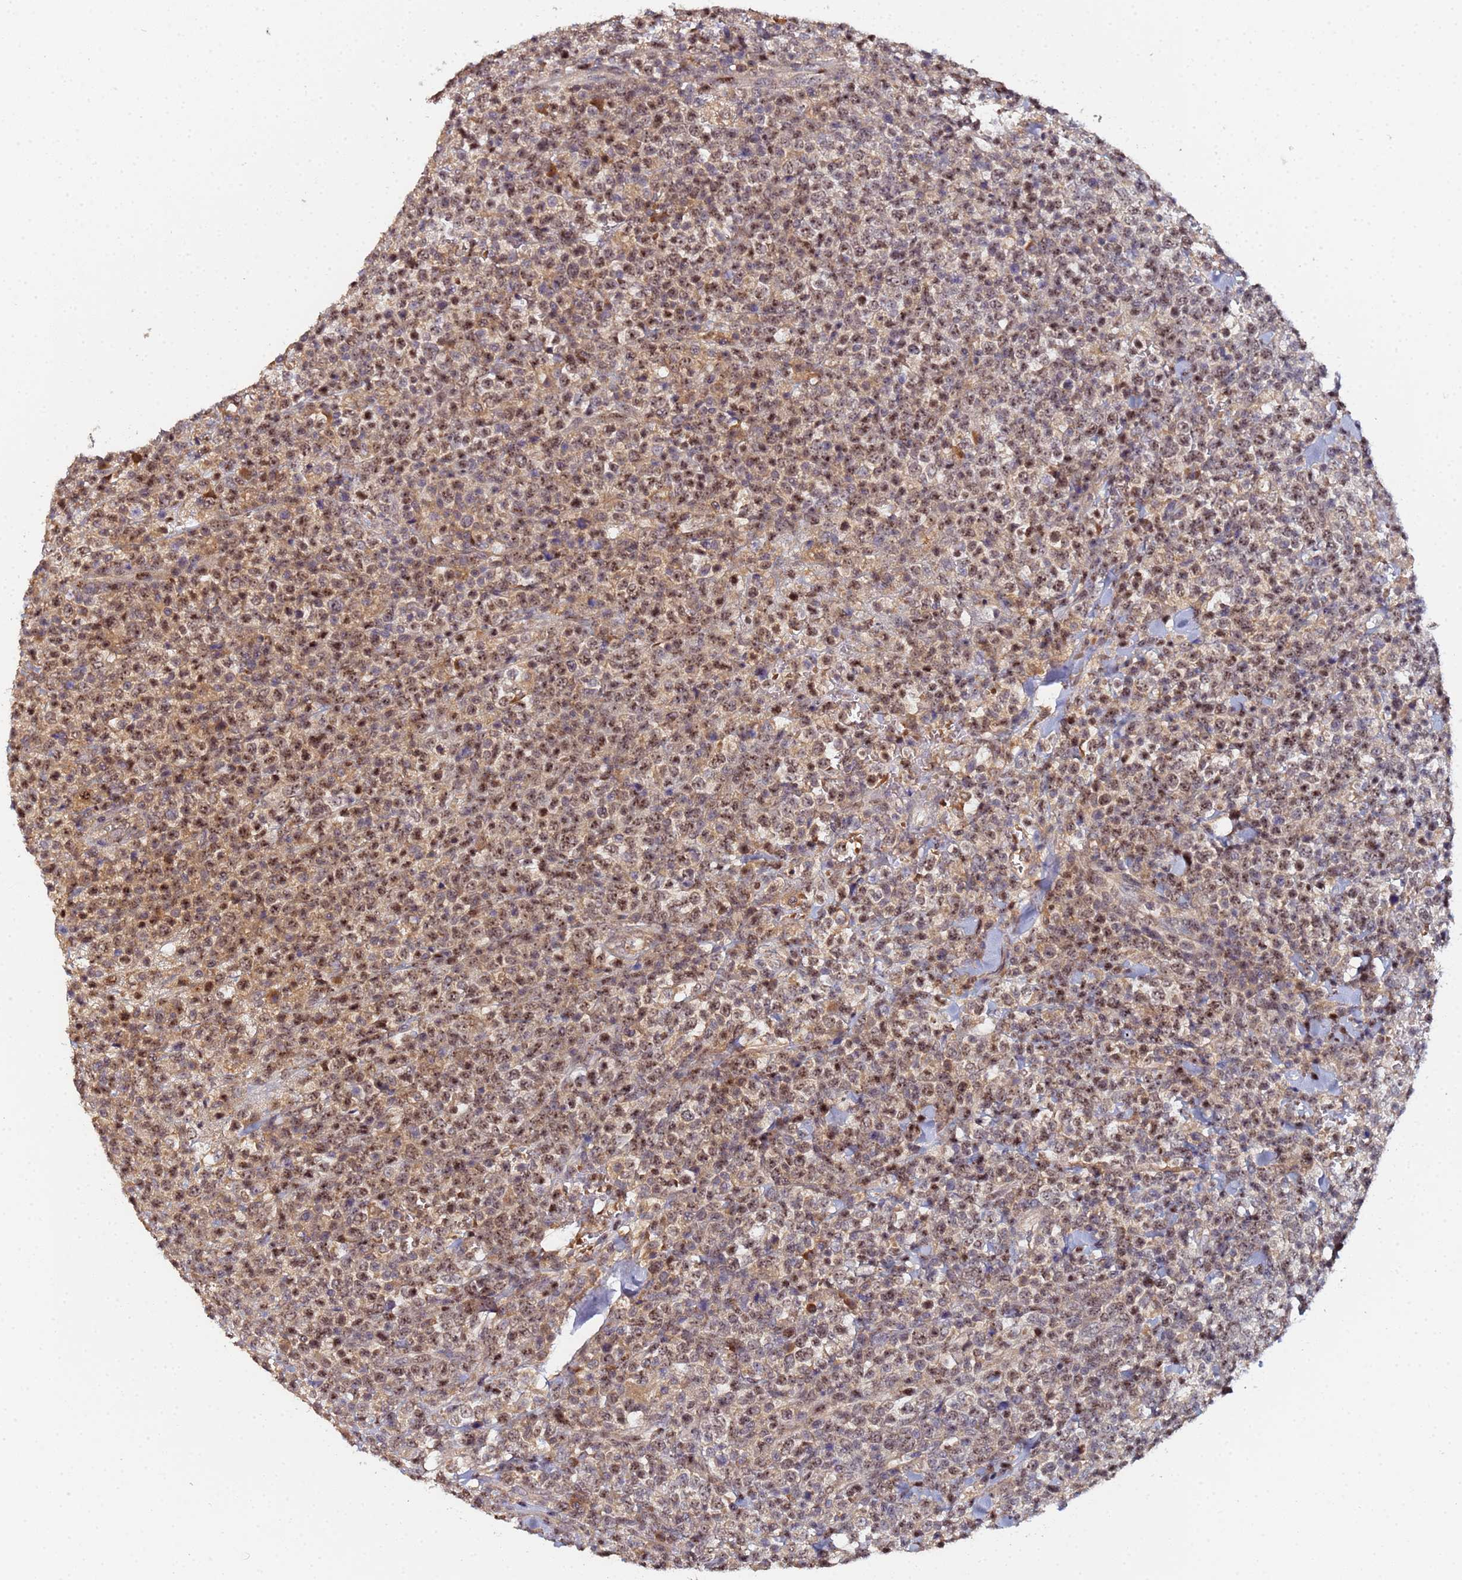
{"staining": {"intensity": "moderate", "quantity": ">75%", "location": "cytoplasmic/membranous,nuclear"}, "tissue": "lymphoma", "cell_type": "Tumor cells", "image_type": "cancer", "snomed": [{"axis": "morphology", "description": "Malignant lymphoma, non-Hodgkin's type, High grade"}, {"axis": "topography", "description": "Colon"}], "caption": "This is a photomicrograph of immunohistochemistry staining of lymphoma, which shows moderate expression in the cytoplasmic/membranous and nuclear of tumor cells.", "gene": "OSER1", "patient": {"sex": "female", "age": 53}}